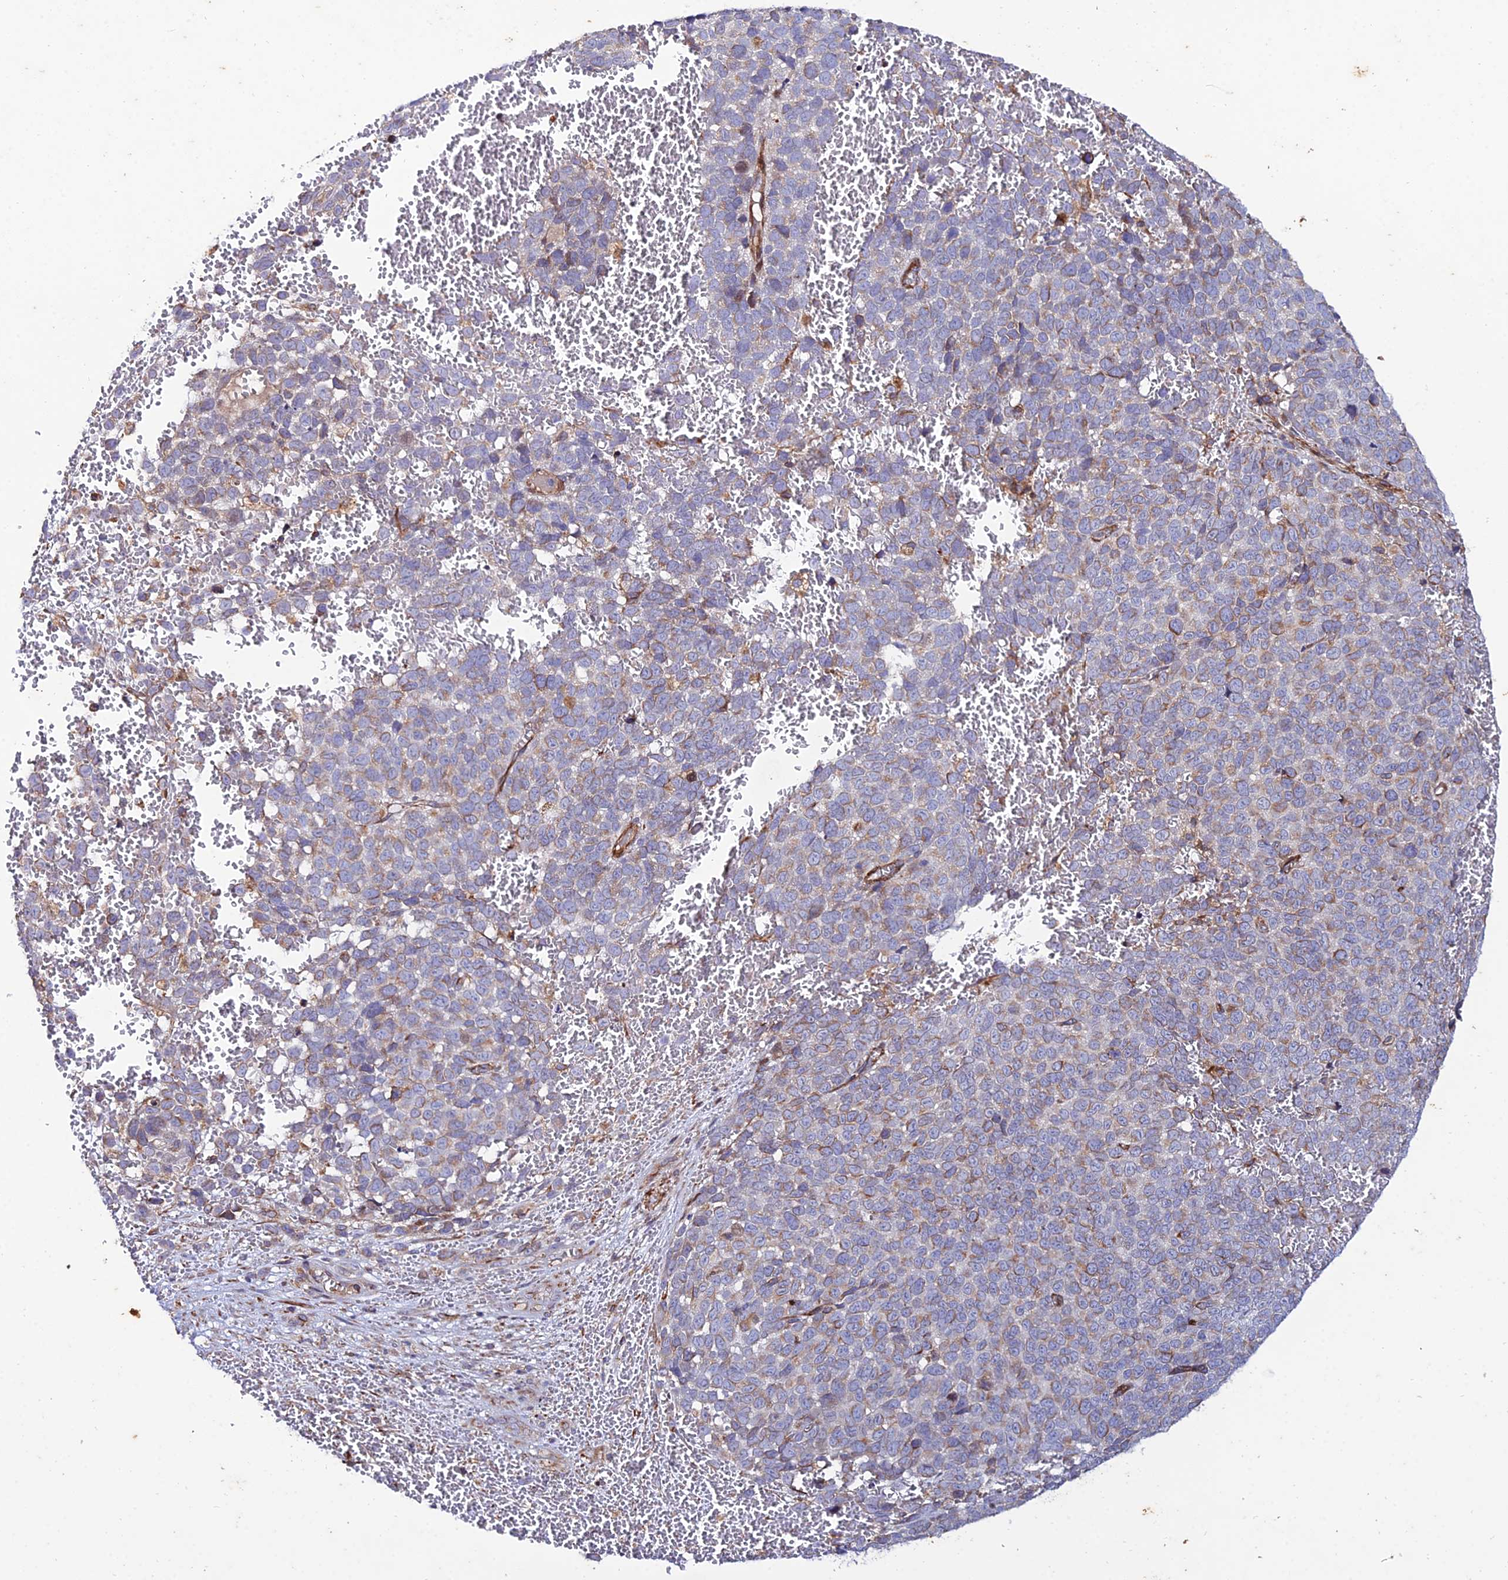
{"staining": {"intensity": "moderate", "quantity": "<25%", "location": "cytoplasmic/membranous"}, "tissue": "melanoma", "cell_type": "Tumor cells", "image_type": "cancer", "snomed": [{"axis": "morphology", "description": "Malignant melanoma, NOS"}, {"axis": "topography", "description": "Nose, NOS"}], "caption": "A low amount of moderate cytoplasmic/membranous expression is seen in about <25% of tumor cells in malignant melanoma tissue.", "gene": "ARL6IP1", "patient": {"sex": "female", "age": 48}}